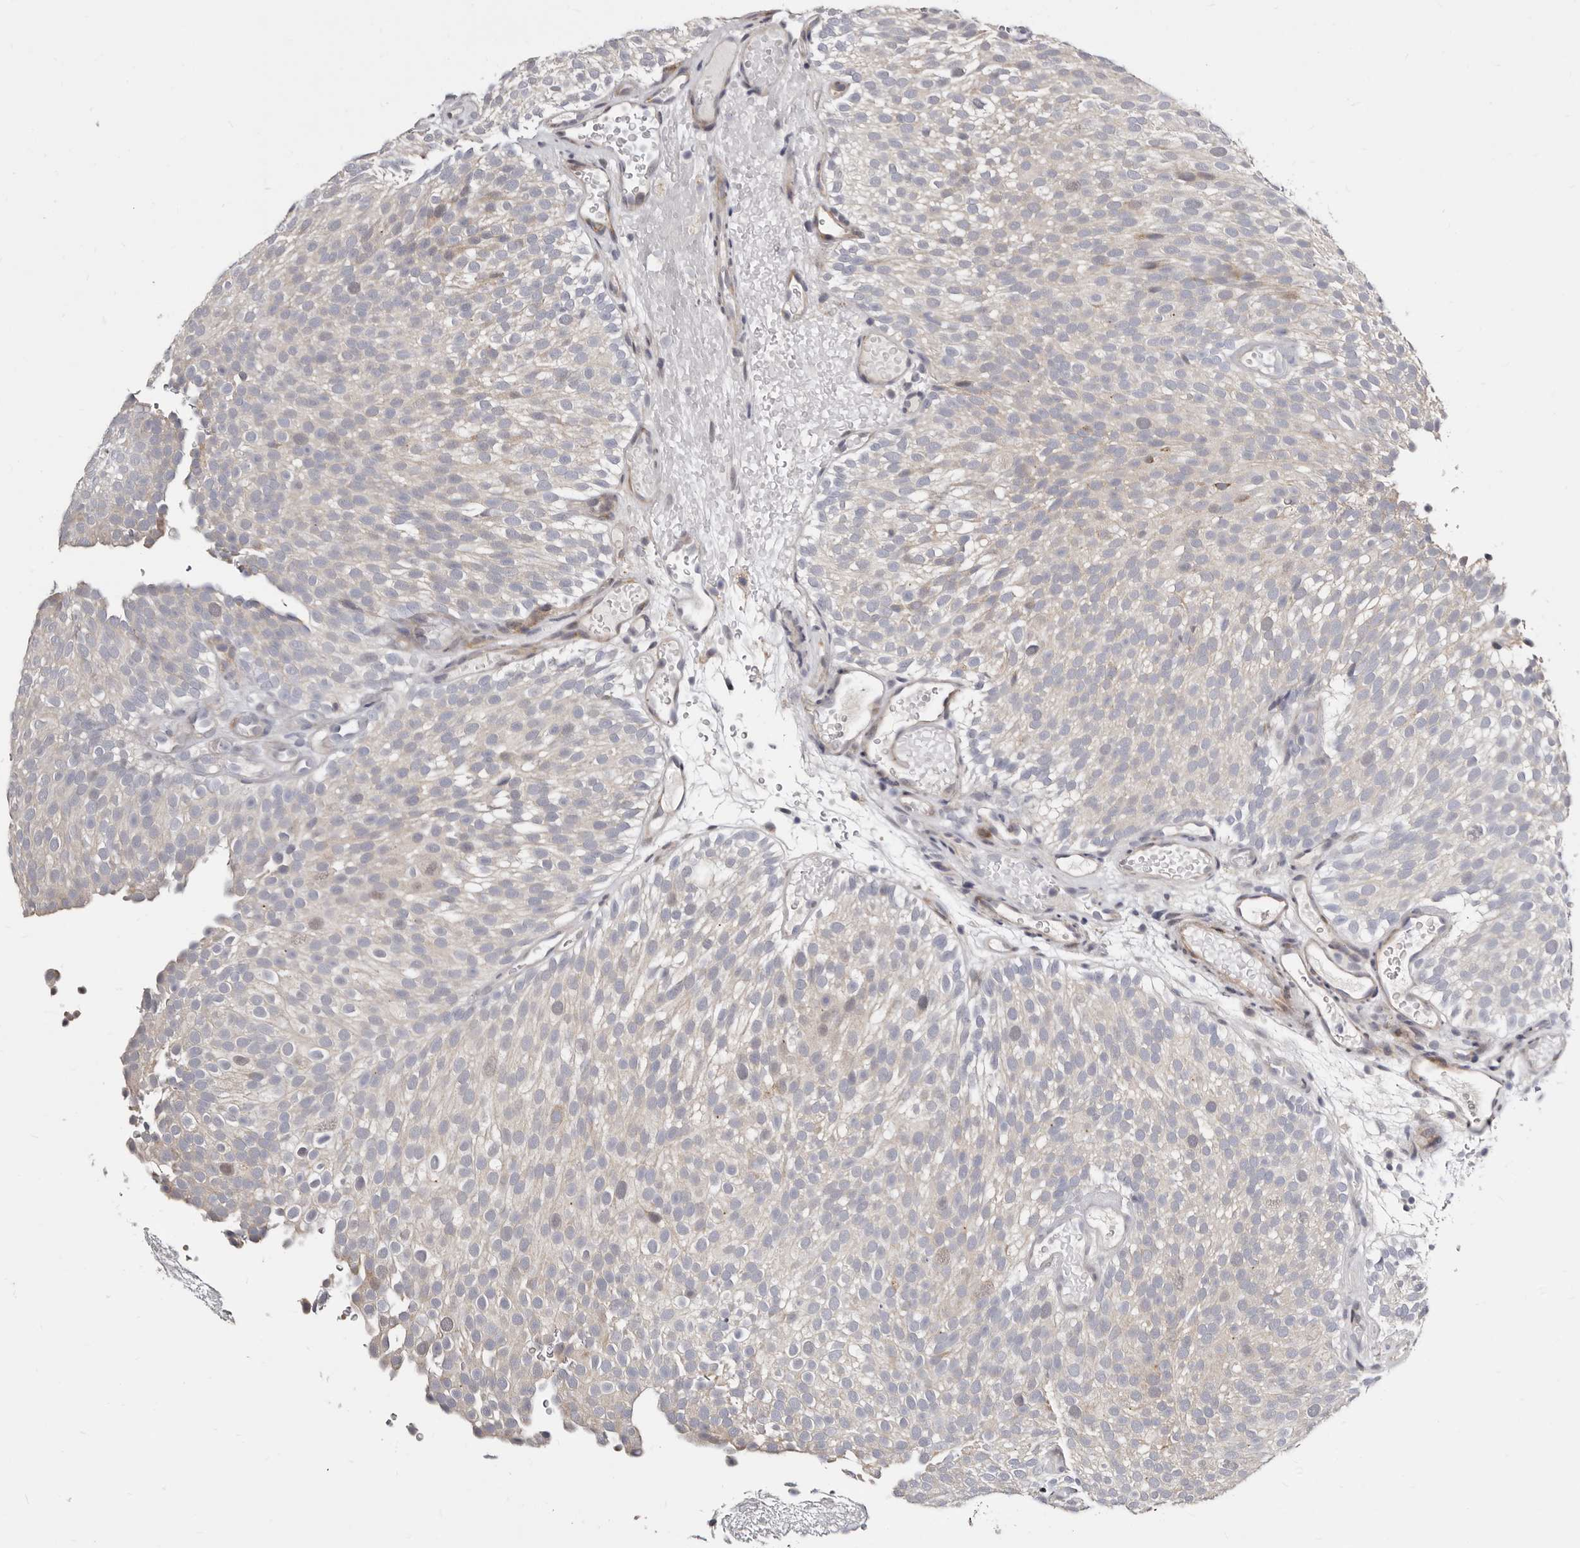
{"staining": {"intensity": "negative", "quantity": "none", "location": "none"}, "tissue": "urothelial cancer", "cell_type": "Tumor cells", "image_type": "cancer", "snomed": [{"axis": "morphology", "description": "Urothelial carcinoma, Low grade"}, {"axis": "topography", "description": "Urinary bladder"}], "caption": "Low-grade urothelial carcinoma was stained to show a protein in brown. There is no significant expression in tumor cells. Brightfield microscopy of immunohistochemistry stained with DAB (3,3'-diaminobenzidine) (brown) and hematoxylin (blue), captured at high magnification.", "gene": "KLHL4", "patient": {"sex": "male", "age": 78}}